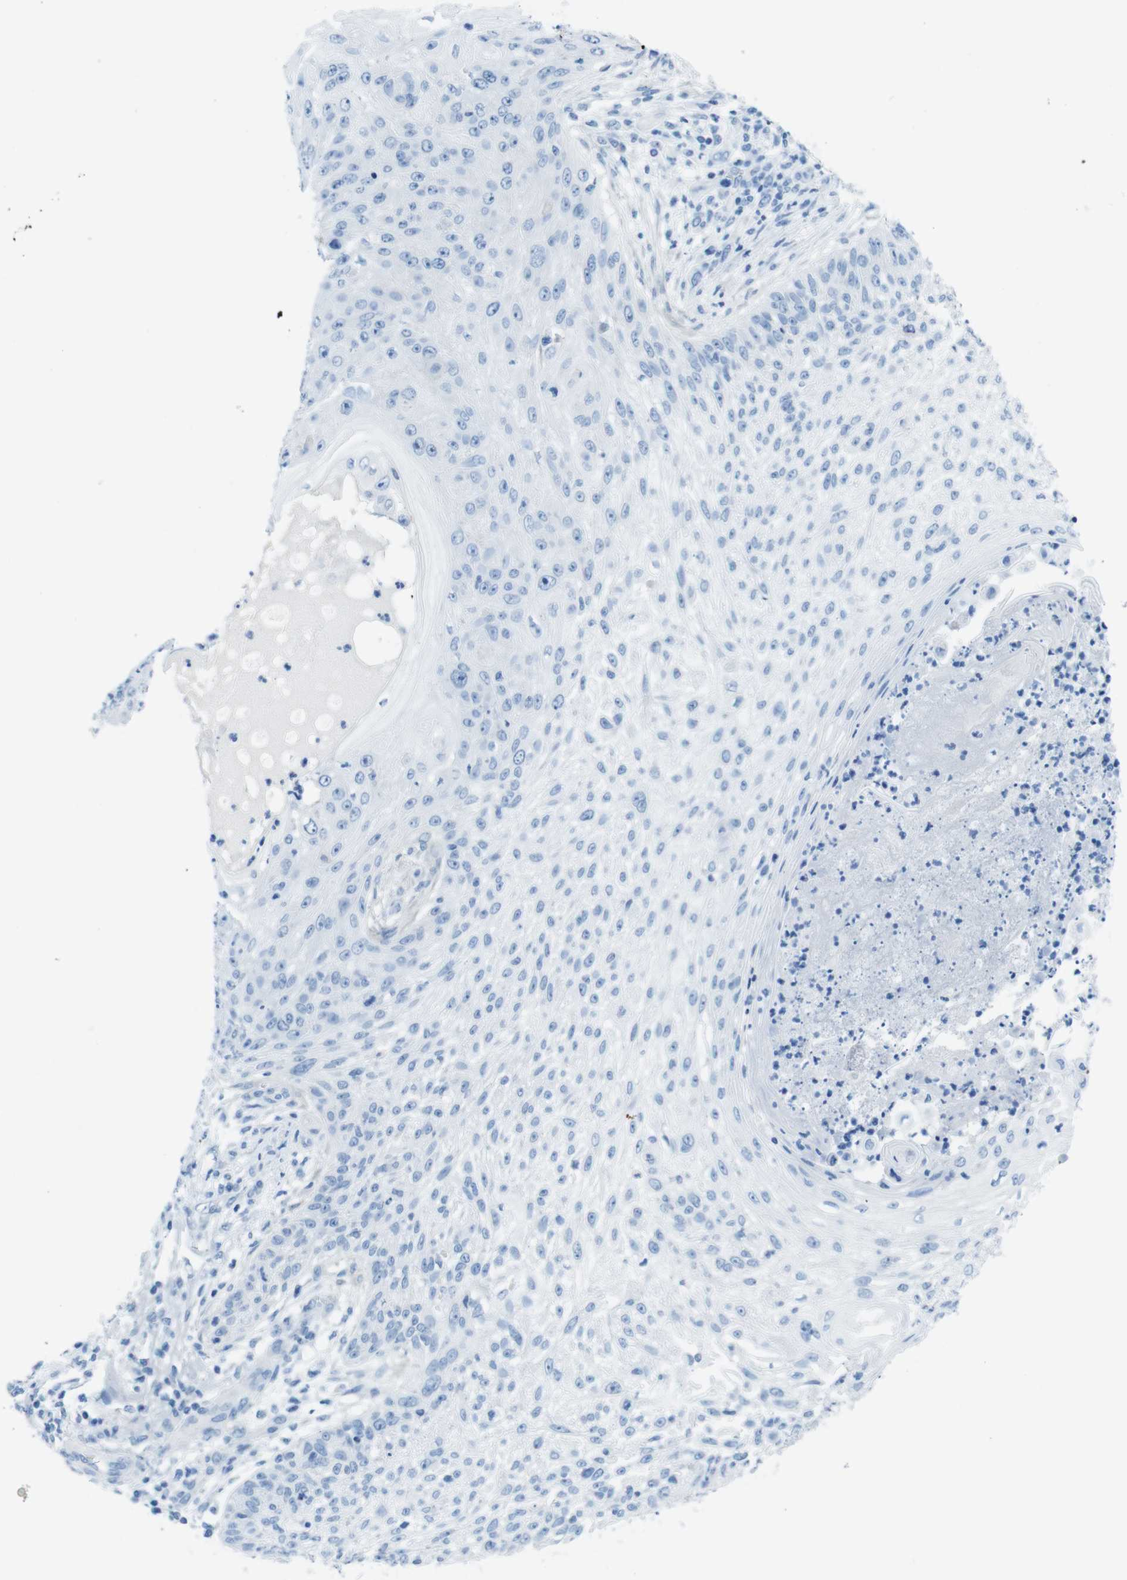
{"staining": {"intensity": "negative", "quantity": "none", "location": "none"}, "tissue": "skin cancer", "cell_type": "Tumor cells", "image_type": "cancer", "snomed": [{"axis": "morphology", "description": "Squamous cell carcinoma, NOS"}, {"axis": "topography", "description": "Skin"}], "caption": "Immunohistochemistry (IHC) photomicrograph of human skin cancer (squamous cell carcinoma) stained for a protein (brown), which reveals no positivity in tumor cells.", "gene": "GAP43", "patient": {"sex": "female", "age": 80}}